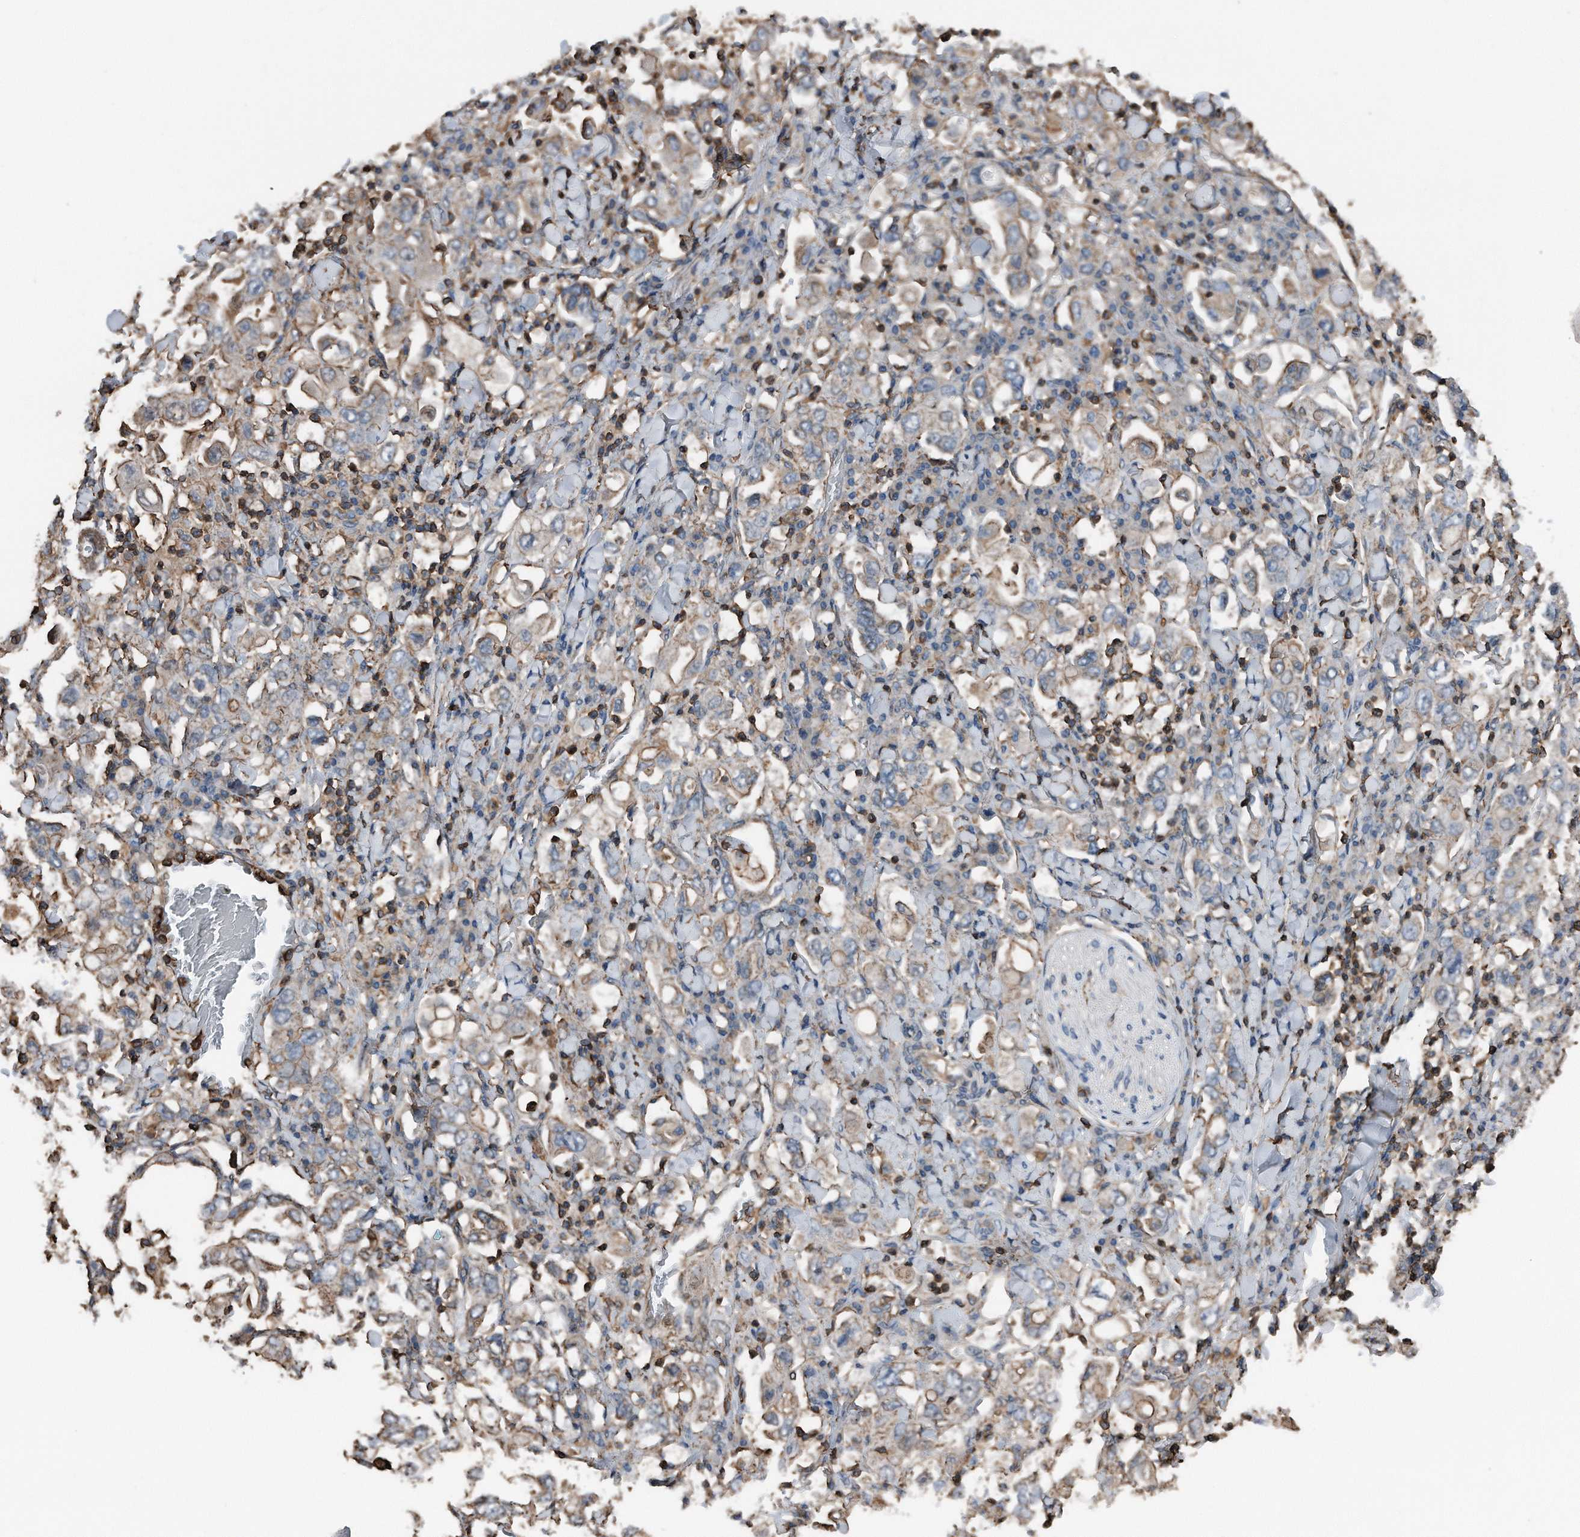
{"staining": {"intensity": "weak", "quantity": ">75%", "location": "cytoplasmic/membranous"}, "tissue": "stomach cancer", "cell_type": "Tumor cells", "image_type": "cancer", "snomed": [{"axis": "morphology", "description": "Adenocarcinoma, NOS"}, {"axis": "topography", "description": "Stomach, upper"}], "caption": "Weak cytoplasmic/membranous expression for a protein is identified in about >75% of tumor cells of adenocarcinoma (stomach) using immunohistochemistry.", "gene": "RSPO3", "patient": {"sex": "male", "age": 62}}